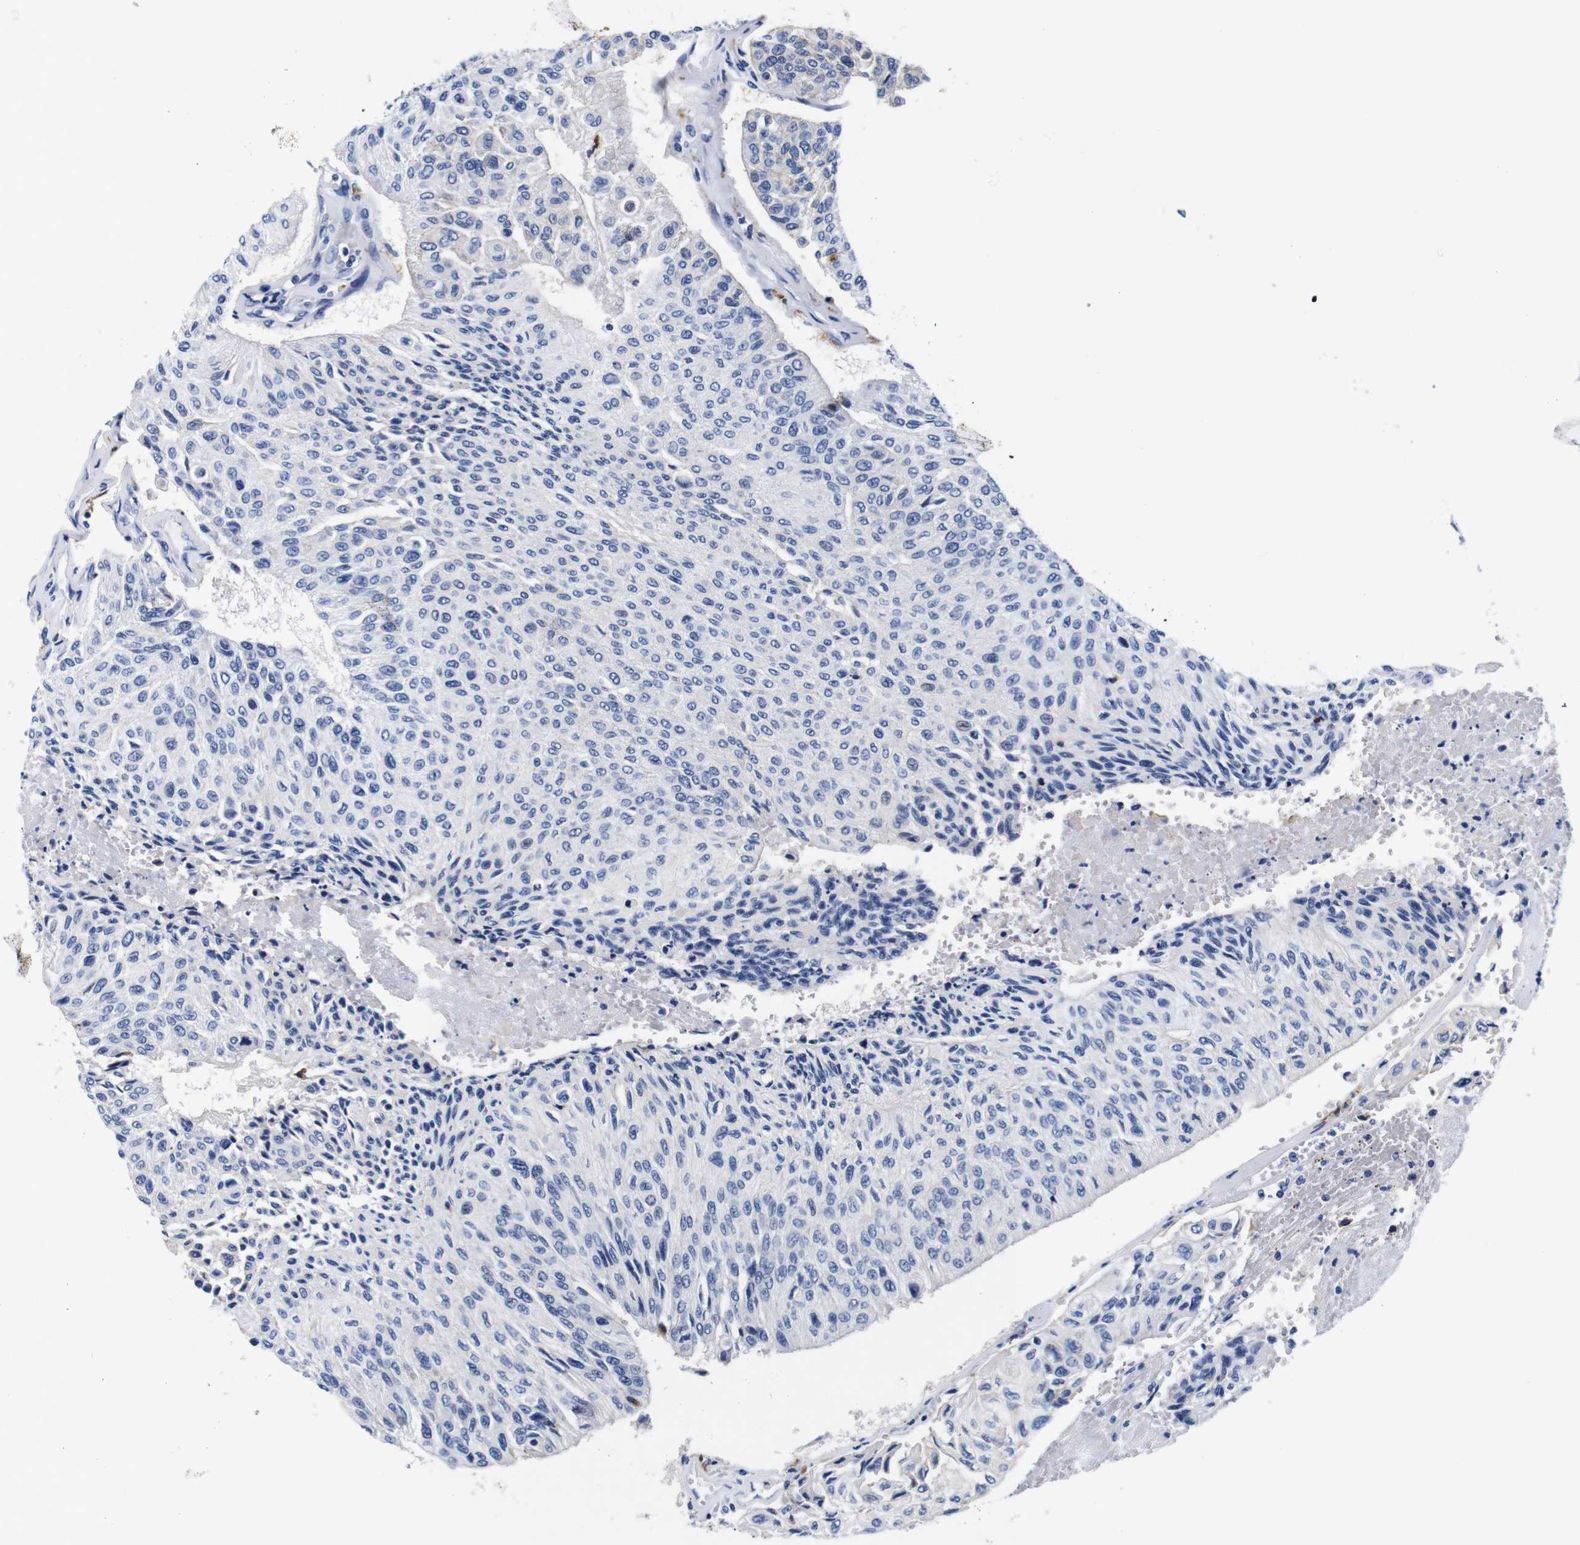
{"staining": {"intensity": "negative", "quantity": "none", "location": "none"}, "tissue": "urothelial cancer", "cell_type": "Tumor cells", "image_type": "cancer", "snomed": [{"axis": "morphology", "description": "Urothelial carcinoma, High grade"}, {"axis": "topography", "description": "Urinary bladder"}], "caption": "DAB (3,3'-diaminobenzidine) immunohistochemical staining of high-grade urothelial carcinoma exhibits no significant expression in tumor cells. Nuclei are stained in blue.", "gene": "HLA-DMB", "patient": {"sex": "male", "age": 66}}